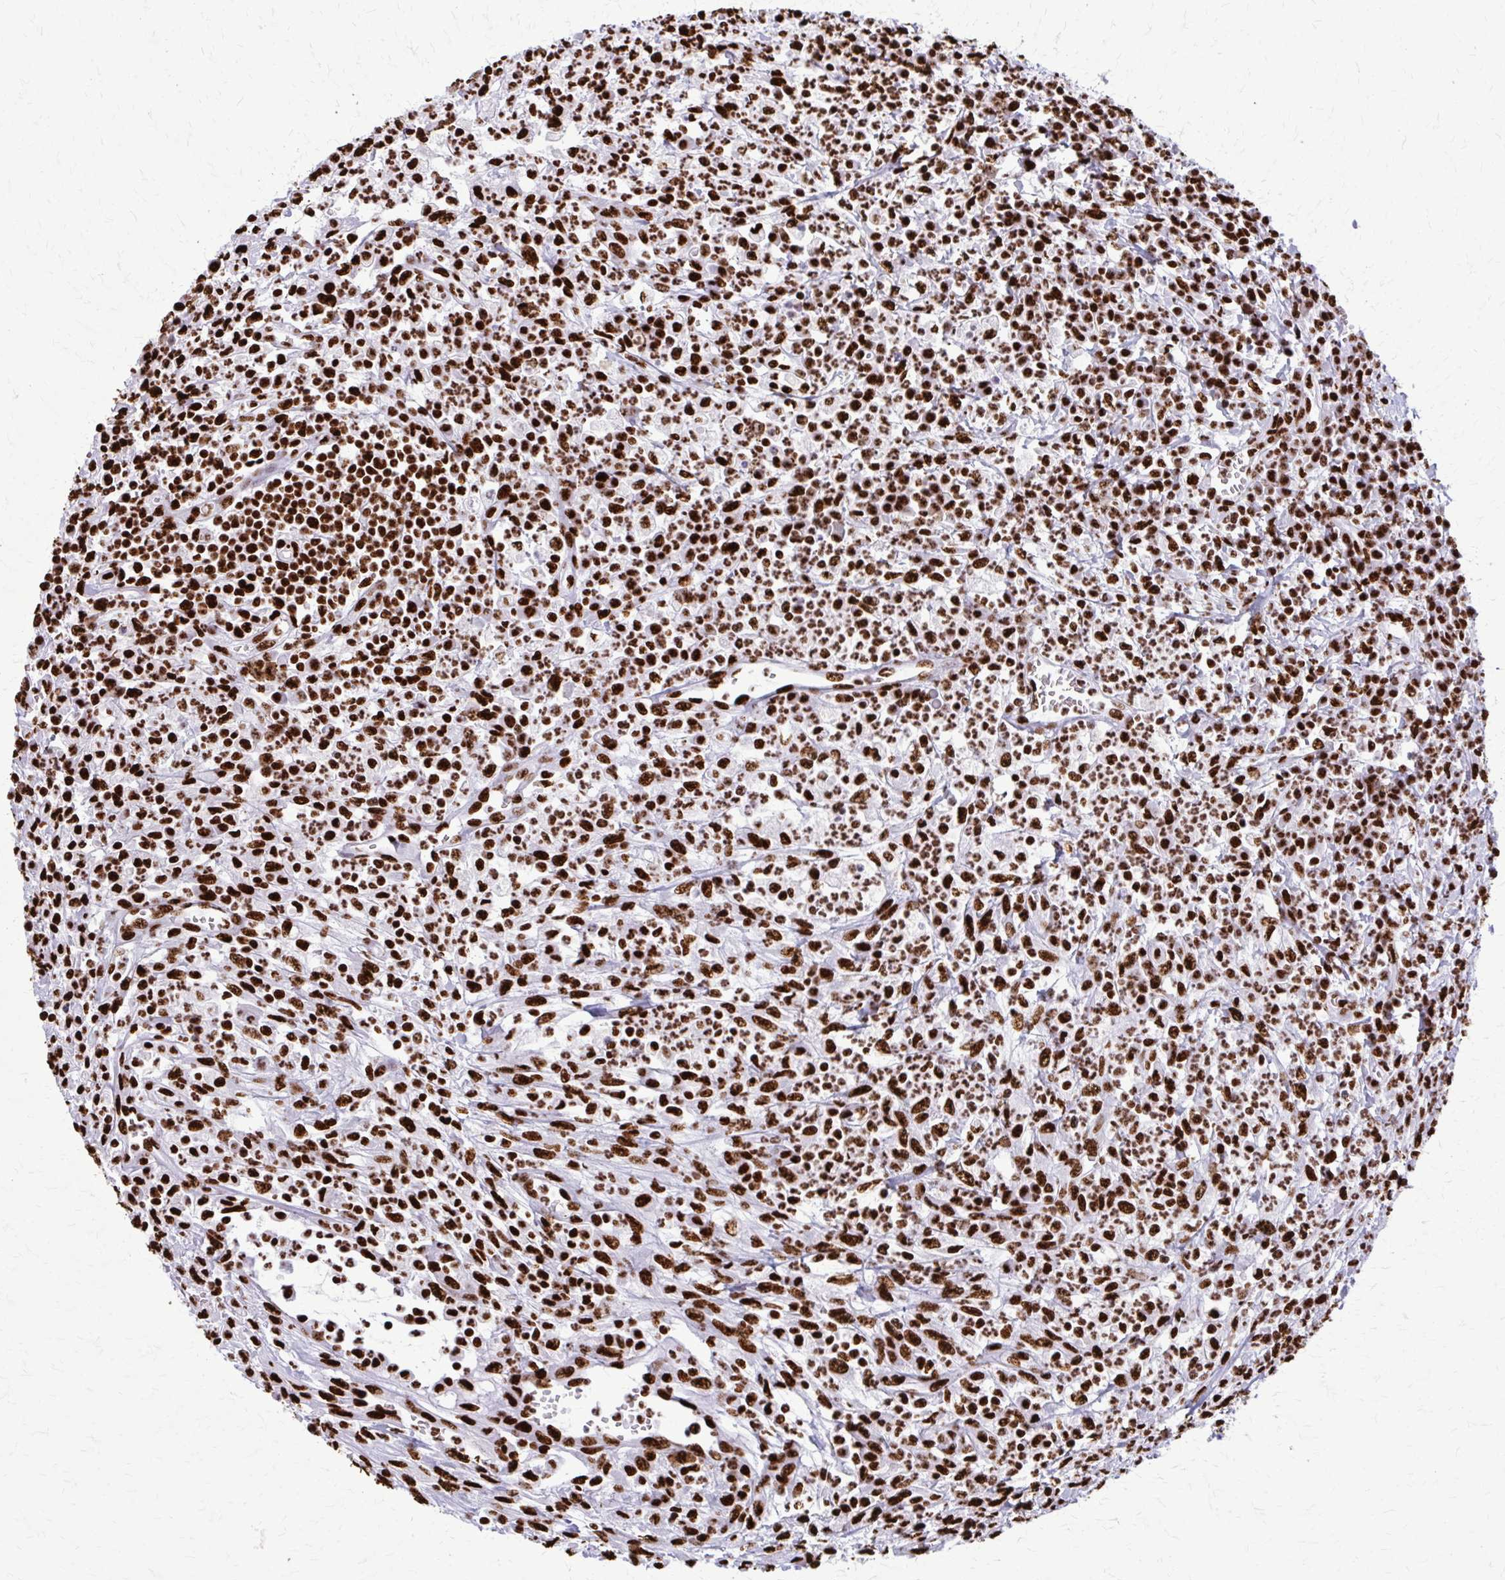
{"staining": {"intensity": "strong", "quantity": ">75%", "location": "nuclear"}, "tissue": "colorectal cancer", "cell_type": "Tumor cells", "image_type": "cancer", "snomed": [{"axis": "morphology", "description": "Adenocarcinoma, NOS"}, {"axis": "topography", "description": "Colon"}], "caption": "Human colorectal cancer (adenocarcinoma) stained for a protein (brown) exhibits strong nuclear positive expression in about >75% of tumor cells.", "gene": "SFPQ", "patient": {"sex": "male", "age": 65}}